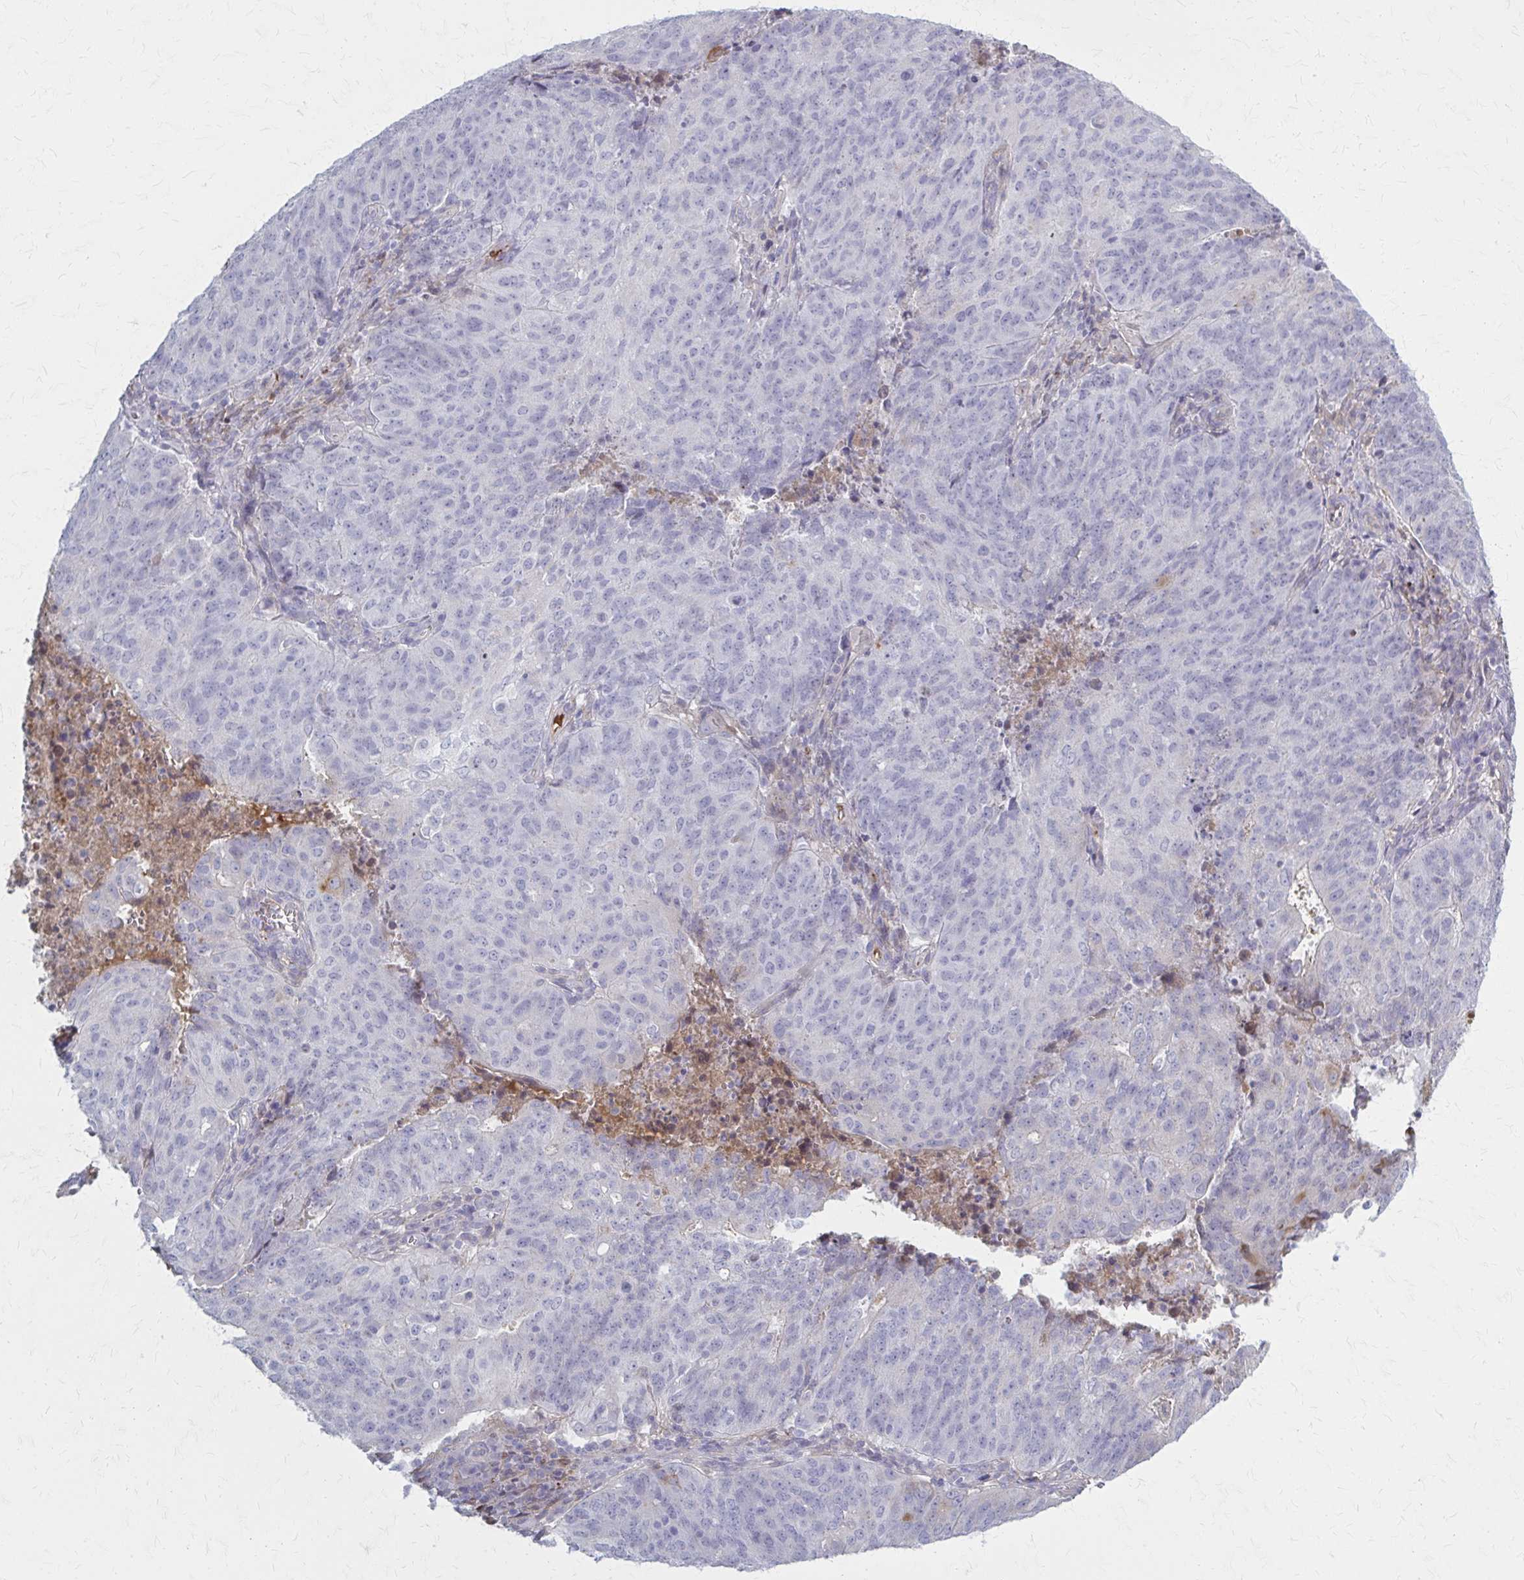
{"staining": {"intensity": "moderate", "quantity": "<25%", "location": "cytoplasmic/membranous"}, "tissue": "endometrial cancer", "cell_type": "Tumor cells", "image_type": "cancer", "snomed": [{"axis": "morphology", "description": "Adenocarcinoma, NOS"}, {"axis": "topography", "description": "Endometrium"}], "caption": "Protein expression analysis of human endometrial cancer reveals moderate cytoplasmic/membranous expression in approximately <25% of tumor cells.", "gene": "SERPIND1", "patient": {"sex": "female", "age": 82}}